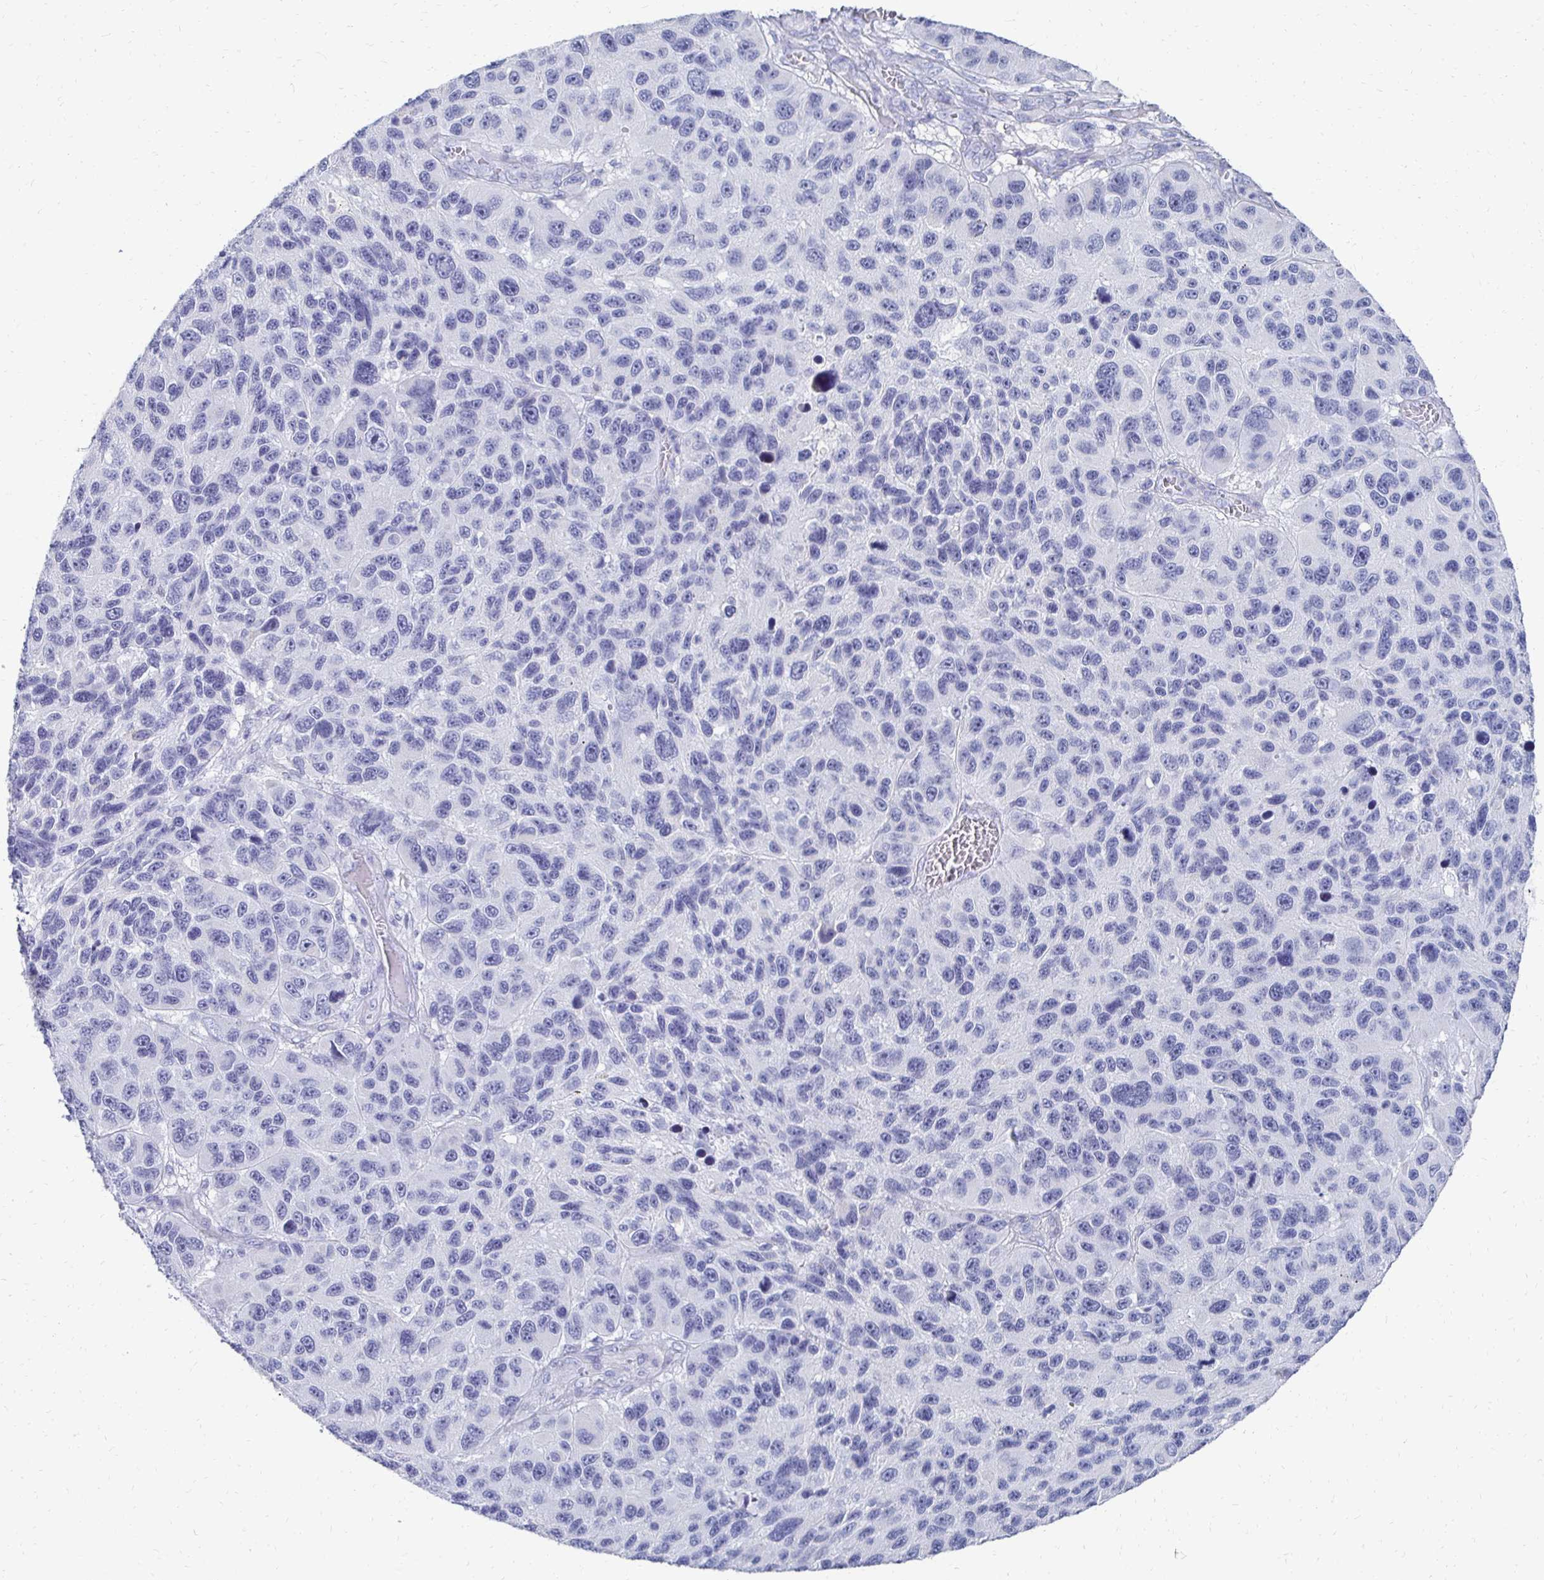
{"staining": {"intensity": "negative", "quantity": "none", "location": "none"}, "tissue": "melanoma", "cell_type": "Tumor cells", "image_type": "cancer", "snomed": [{"axis": "morphology", "description": "Malignant melanoma, NOS"}, {"axis": "topography", "description": "Skin"}], "caption": "The IHC micrograph has no significant staining in tumor cells of melanoma tissue.", "gene": "SYCP3", "patient": {"sex": "male", "age": 53}}